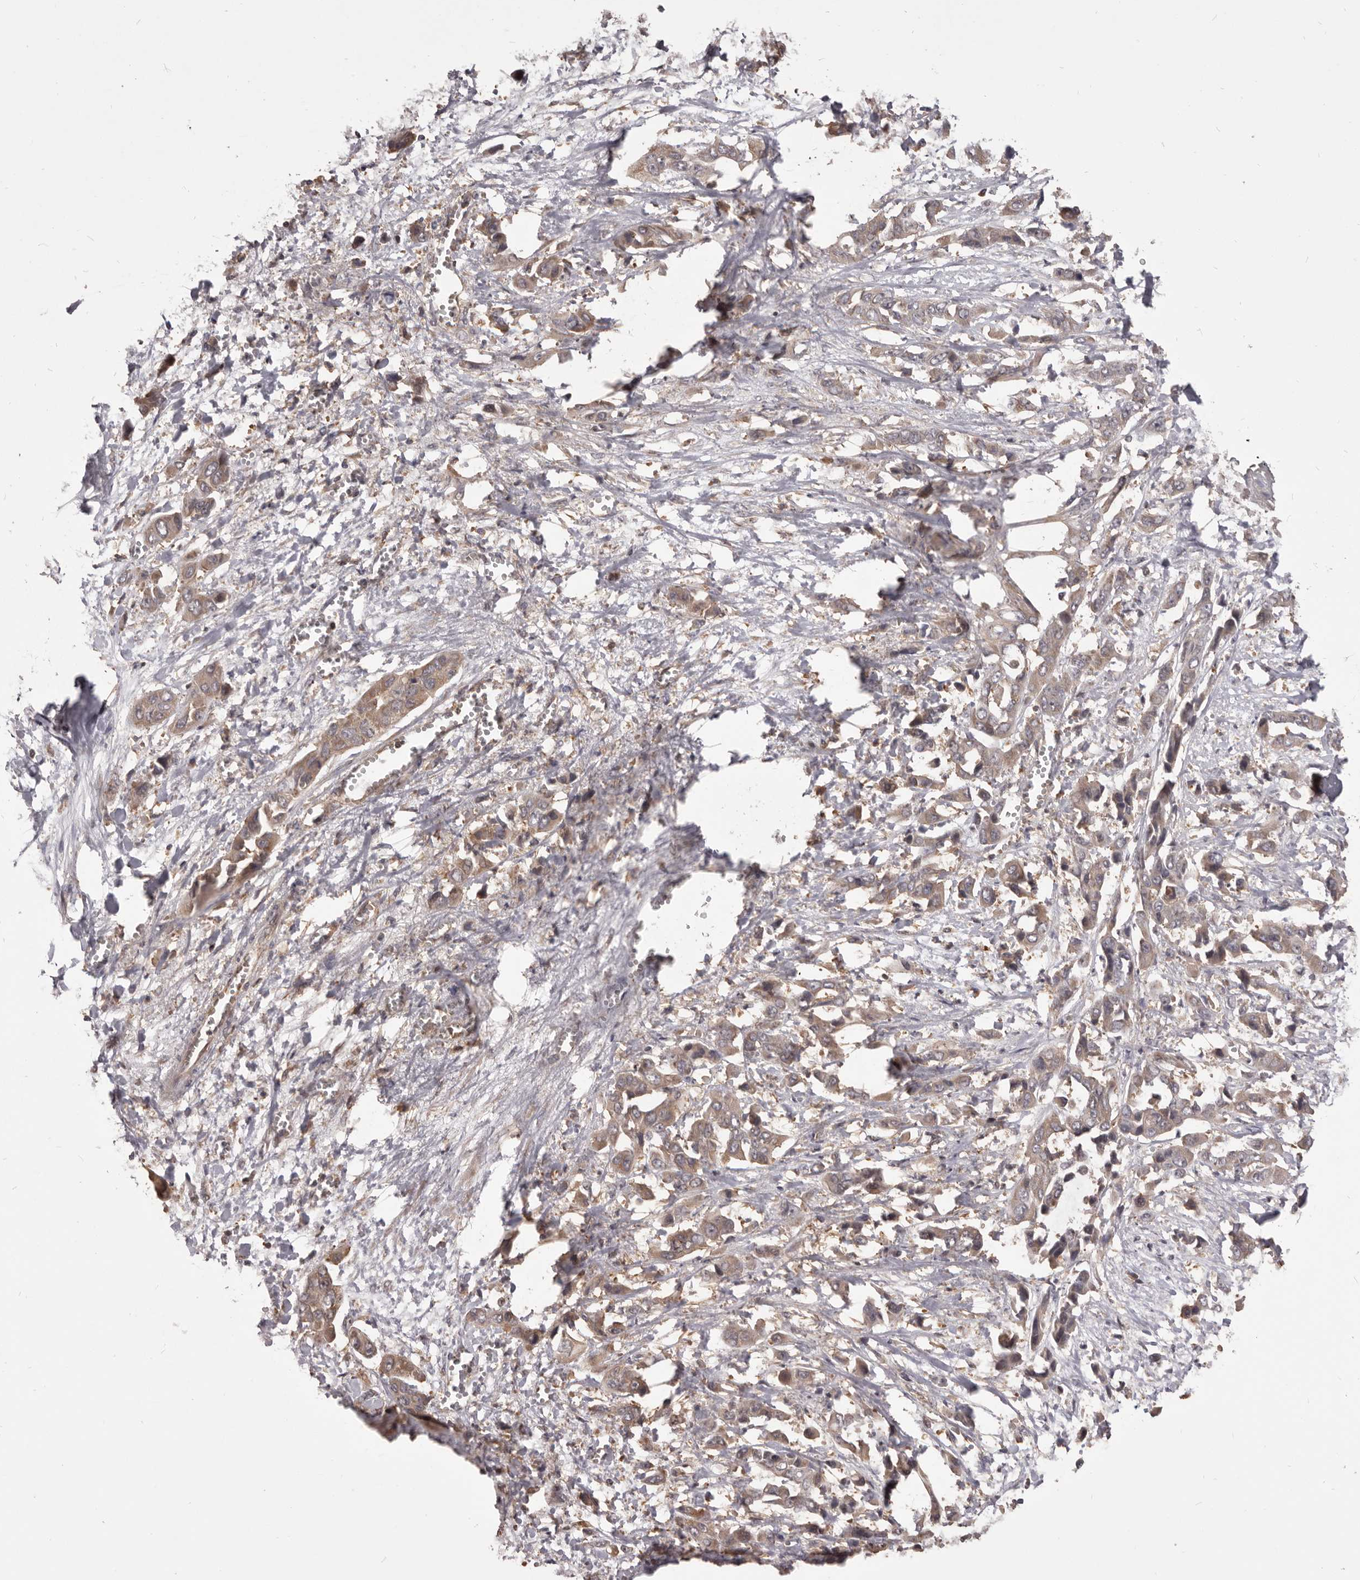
{"staining": {"intensity": "weak", "quantity": ">75%", "location": "cytoplasmic/membranous"}, "tissue": "liver cancer", "cell_type": "Tumor cells", "image_type": "cancer", "snomed": [{"axis": "morphology", "description": "Cholangiocarcinoma"}, {"axis": "topography", "description": "Liver"}], "caption": "Immunohistochemical staining of human liver cancer (cholangiocarcinoma) displays low levels of weak cytoplasmic/membranous positivity in approximately >75% of tumor cells. The staining was performed using DAB (3,3'-diaminobenzidine), with brown indicating positive protein expression. Nuclei are stained blue with hematoxylin.", "gene": "HBS1L", "patient": {"sex": "female", "age": 52}}